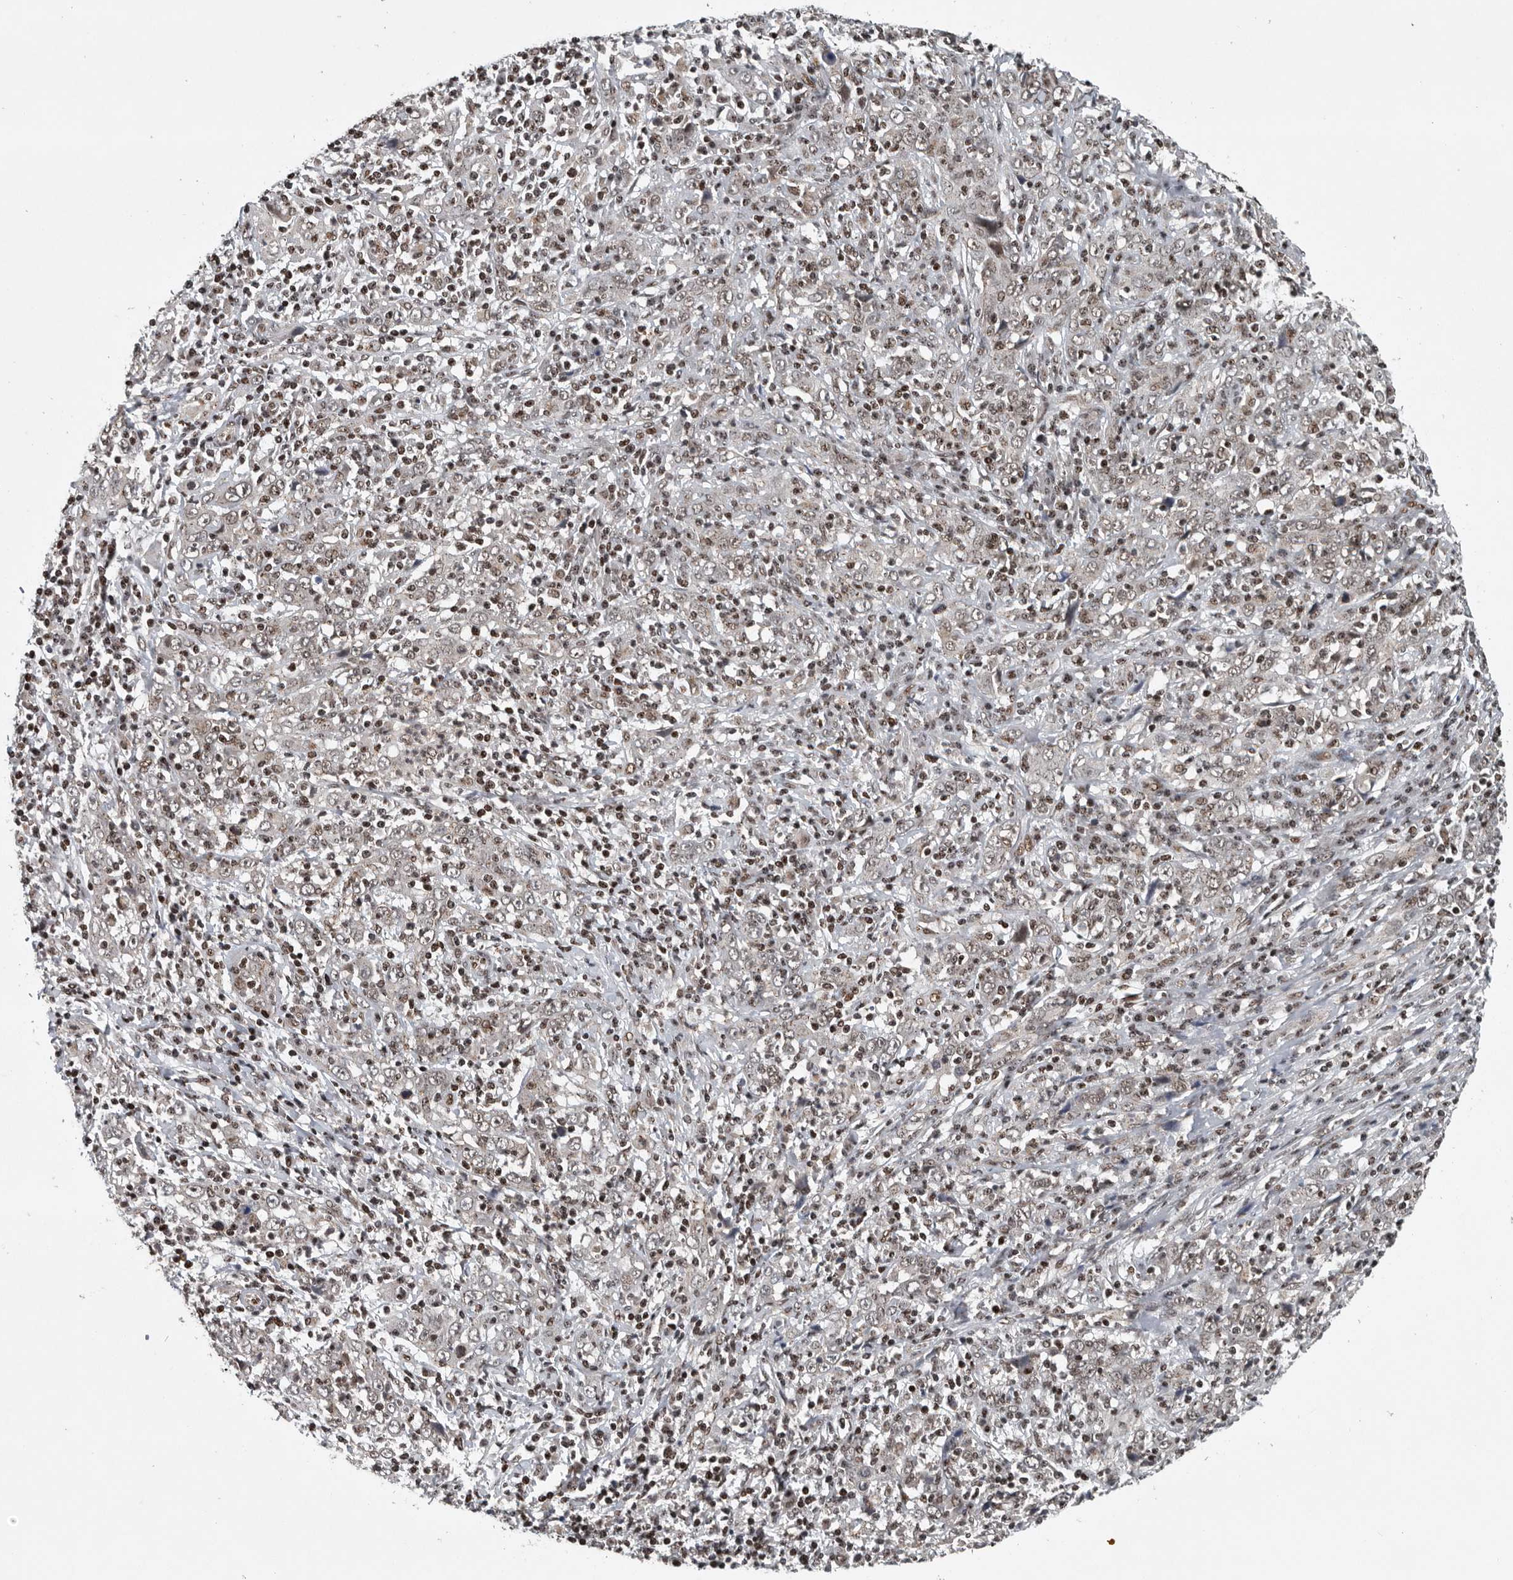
{"staining": {"intensity": "weak", "quantity": ">75%", "location": "nuclear"}, "tissue": "cervical cancer", "cell_type": "Tumor cells", "image_type": "cancer", "snomed": [{"axis": "morphology", "description": "Squamous cell carcinoma, NOS"}, {"axis": "topography", "description": "Cervix"}], "caption": "IHC micrograph of neoplastic tissue: cervical squamous cell carcinoma stained using immunohistochemistry (IHC) reveals low levels of weak protein expression localized specifically in the nuclear of tumor cells, appearing as a nuclear brown color.", "gene": "SENP7", "patient": {"sex": "female", "age": 46}}